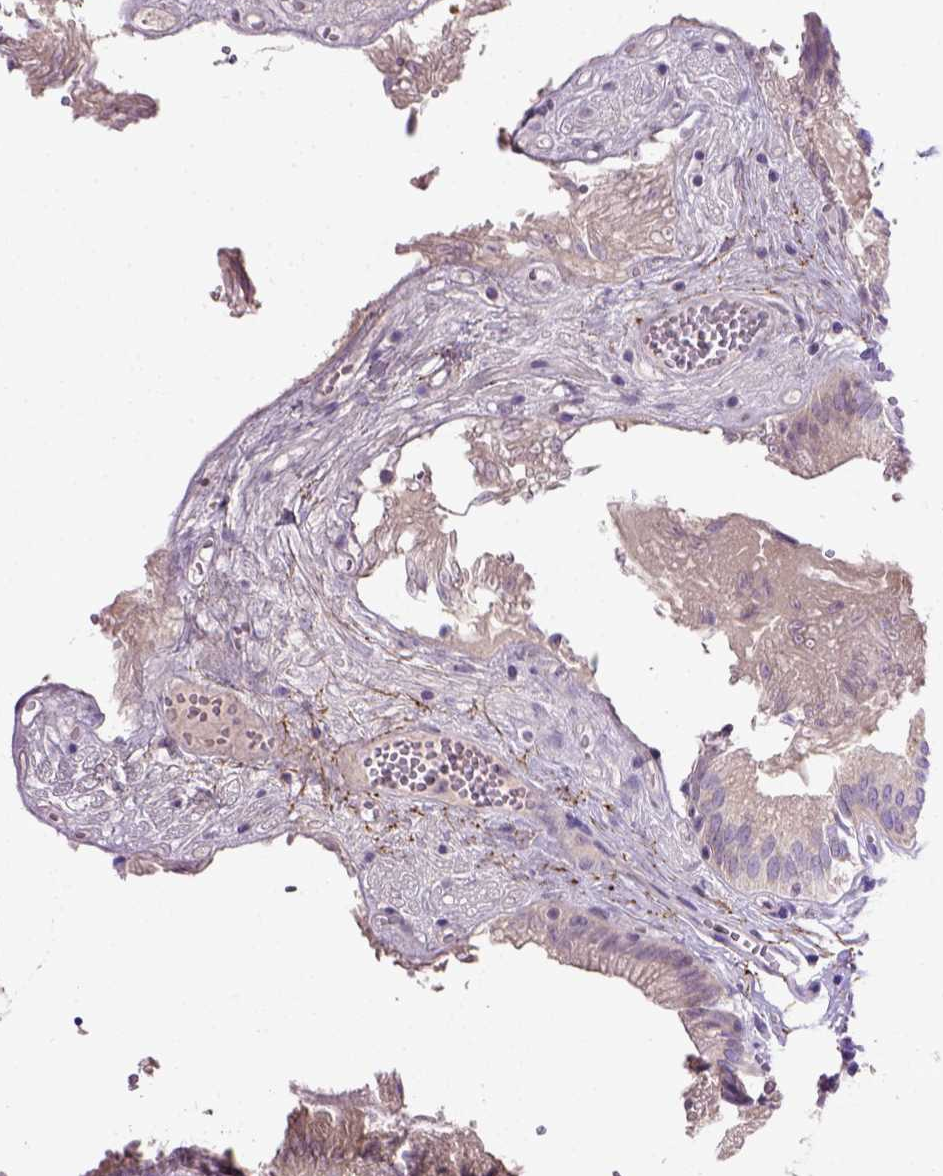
{"staining": {"intensity": "weak", "quantity": "25%-75%", "location": "cytoplasmic/membranous"}, "tissue": "gallbladder", "cell_type": "Glandular cells", "image_type": "normal", "snomed": [{"axis": "morphology", "description": "Normal tissue, NOS"}, {"axis": "topography", "description": "Gallbladder"}, {"axis": "topography", "description": "Peripheral nerve tissue"}], "caption": "Immunohistochemical staining of unremarkable human gallbladder reveals 25%-75% levels of weak cytoplasmic/membranous protein expression in about 25%-75% of glandular cells.", "gene": "SIRPD", "patient": {"sex": "male", "age": 17}}